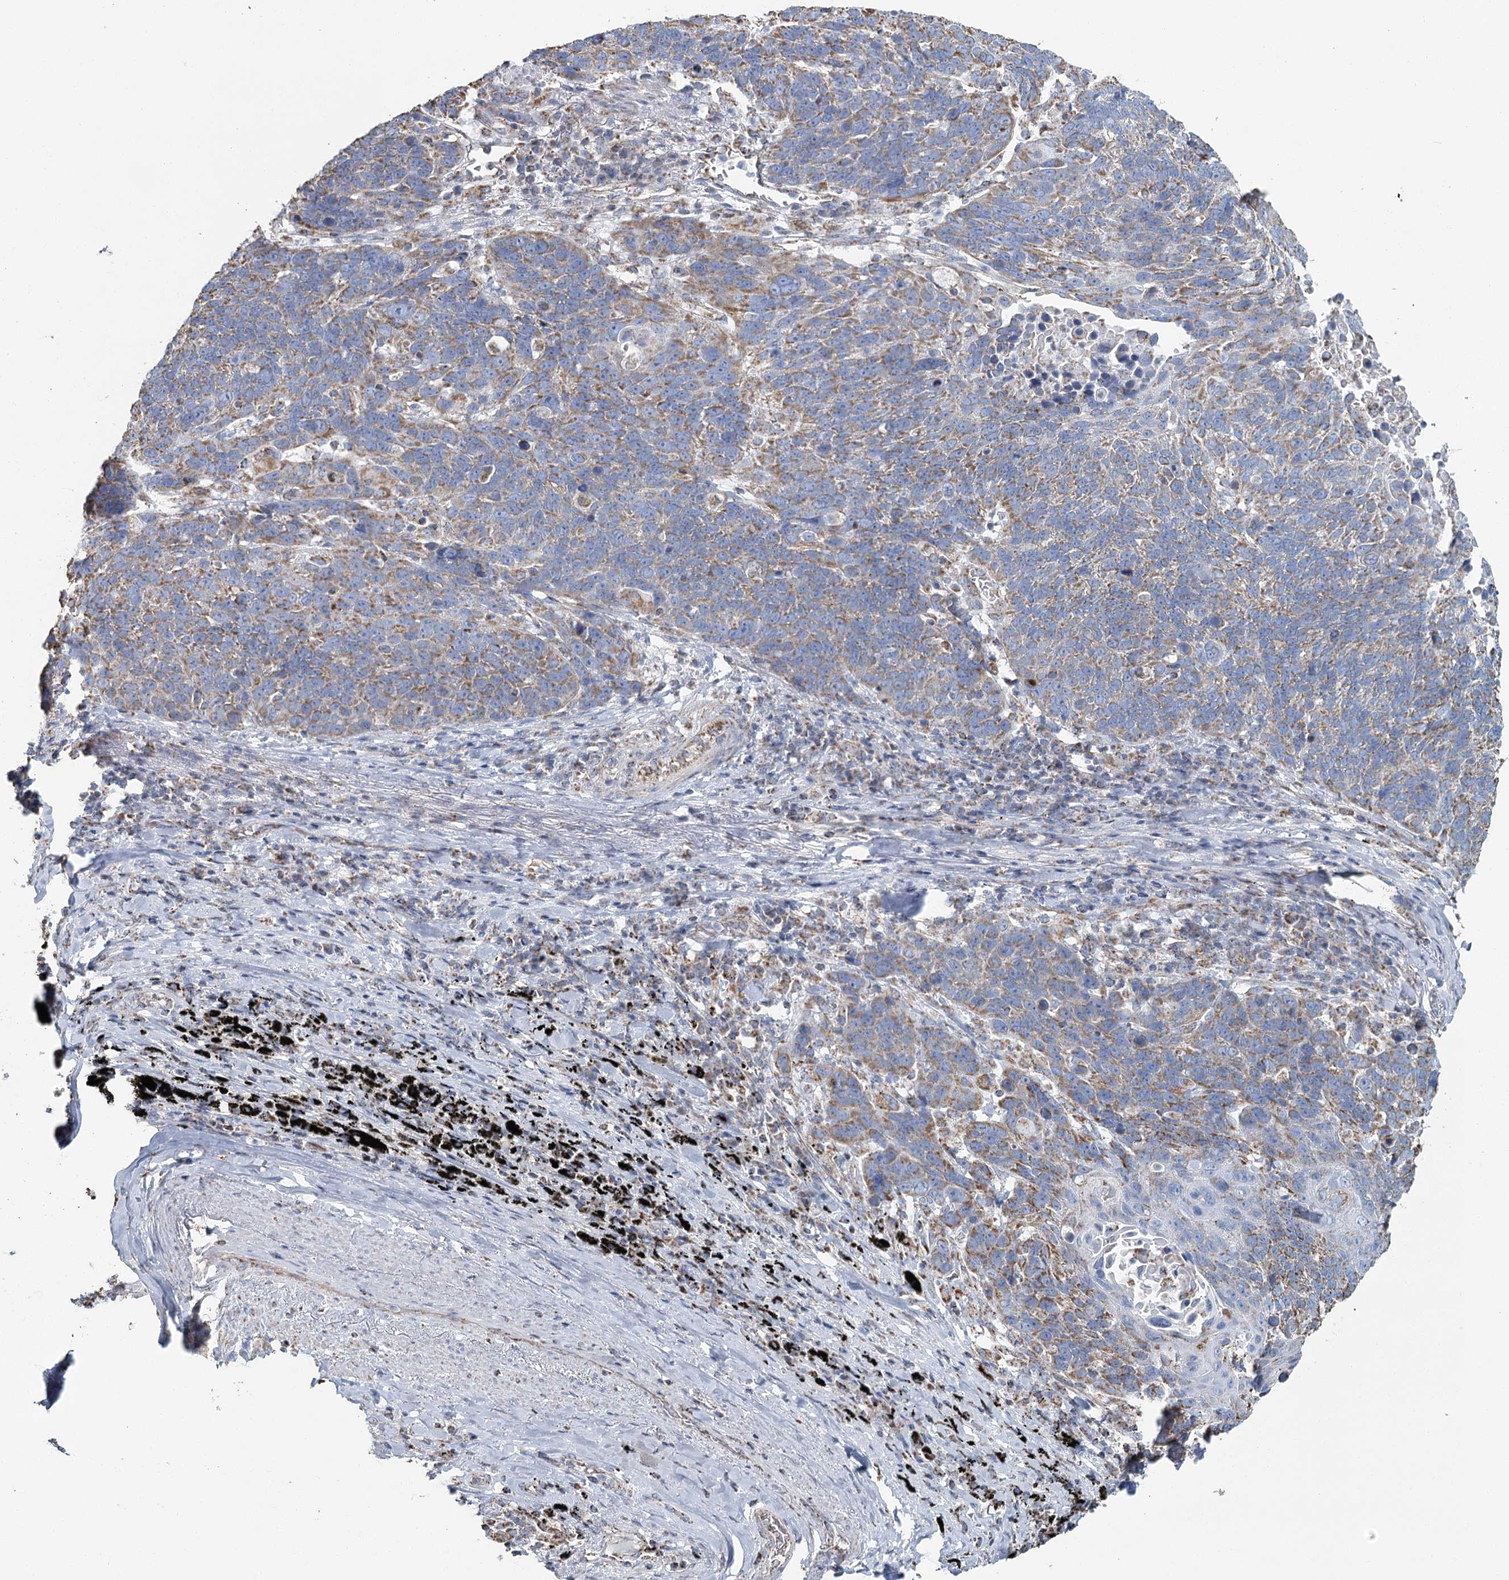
{"staining": {"intensity": "moderate", "quantity": ">75%", "location": "cytoplasmic/membranous"}, "tissue": "lung cancer", "cell_type": "Tumor cells", "image_type": "cancer", "snomed": [{"axis": "morphology", "description": "Squamous cell carcinoma, NOS"}, {"axis": "topography", "description": "Lung"}], "caption": "A brown stain shows moderate cytoplasmic/membranous positivity of a protein in human lung cancer tumor cells.", "gene": "MRPL44", "patient": {"sex": "male", "age": 66}}